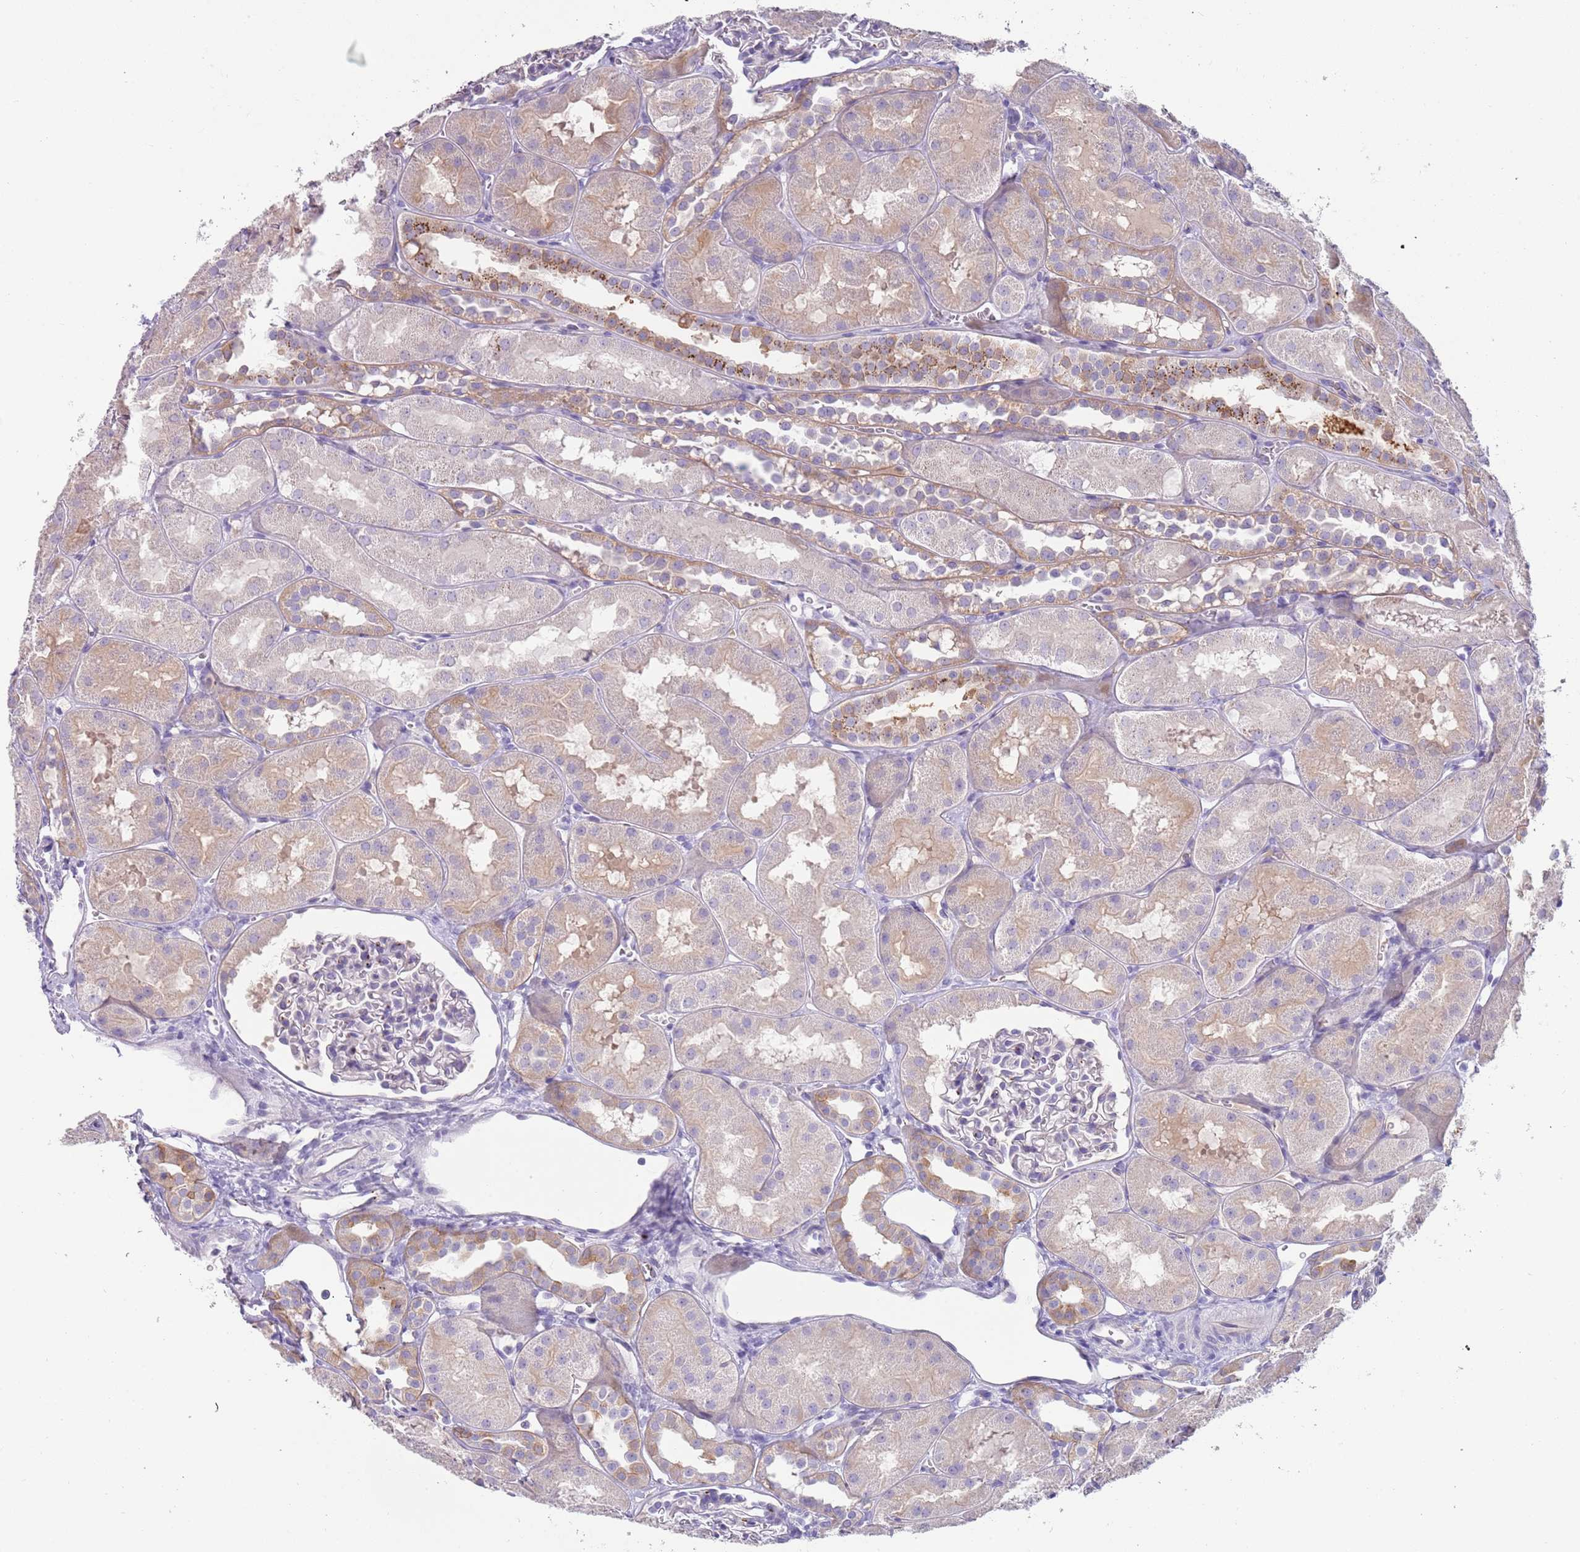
{"staining": {"intensity": "negative", "quantity": "none", "location": "none"}, "tissue": "kidney", "cell_type": "Cells in glomeruli", "image_type": "normal", "snomed": [{"axis": "morphology", "description": "Normal tissue, NOS"}, {"axis": "topography", "description": "Kidney"}, {"axis": "topography", "description": "Urinary bladder"}], "caption": "A photomicrograph of kidney stained for a protein reveals no brown staining in cells in glomeruli. The staining was performed using DAB (3,3'-diaminobenzidine) to visualize the protein expression in brown, while the nuclei were stained in blue with hematoxylin (Magnification: 20x).", "gene": "C2CD3", "patient": {"sex": "male", "age": 16}}